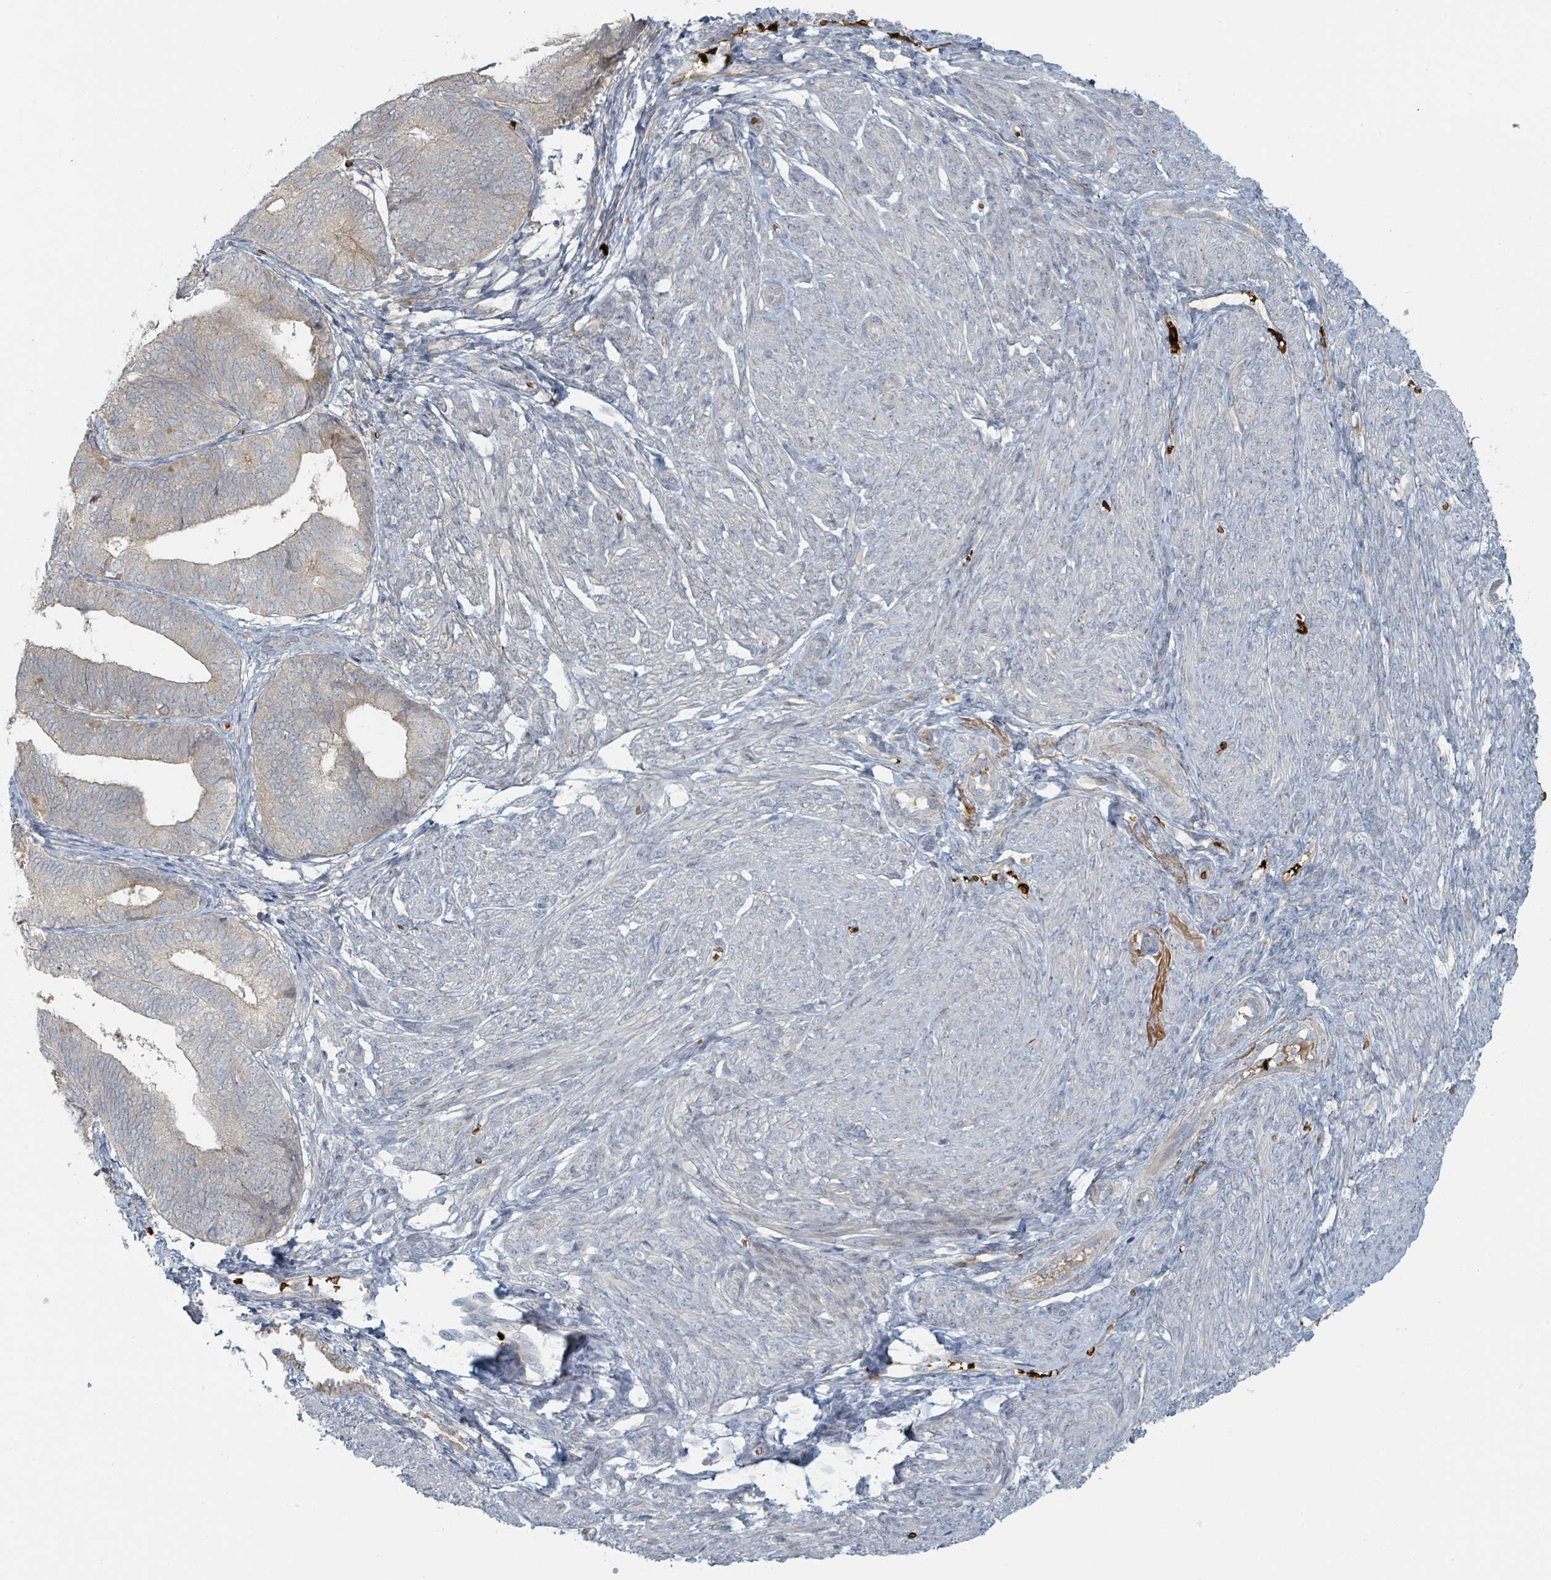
{"staining": {"intensity": "negative", "quantity": "none", "location": "none"}, "tissue": "endometrial cancer", "cell_type": "Tumor cells", "image_type": "cancer", "snomed": [{"axis": "morphology", "description": "Adenocarcinoma, NOS"}, {"axis": "topography", "description": "Endometrium"}], "caption": "Protein analysis of adenocarcinoma (endometrial) exhibits no significant expression in tumor cells.", "gene": "TRPC4AP", "patient": {"sex": "female", "age": 87}}